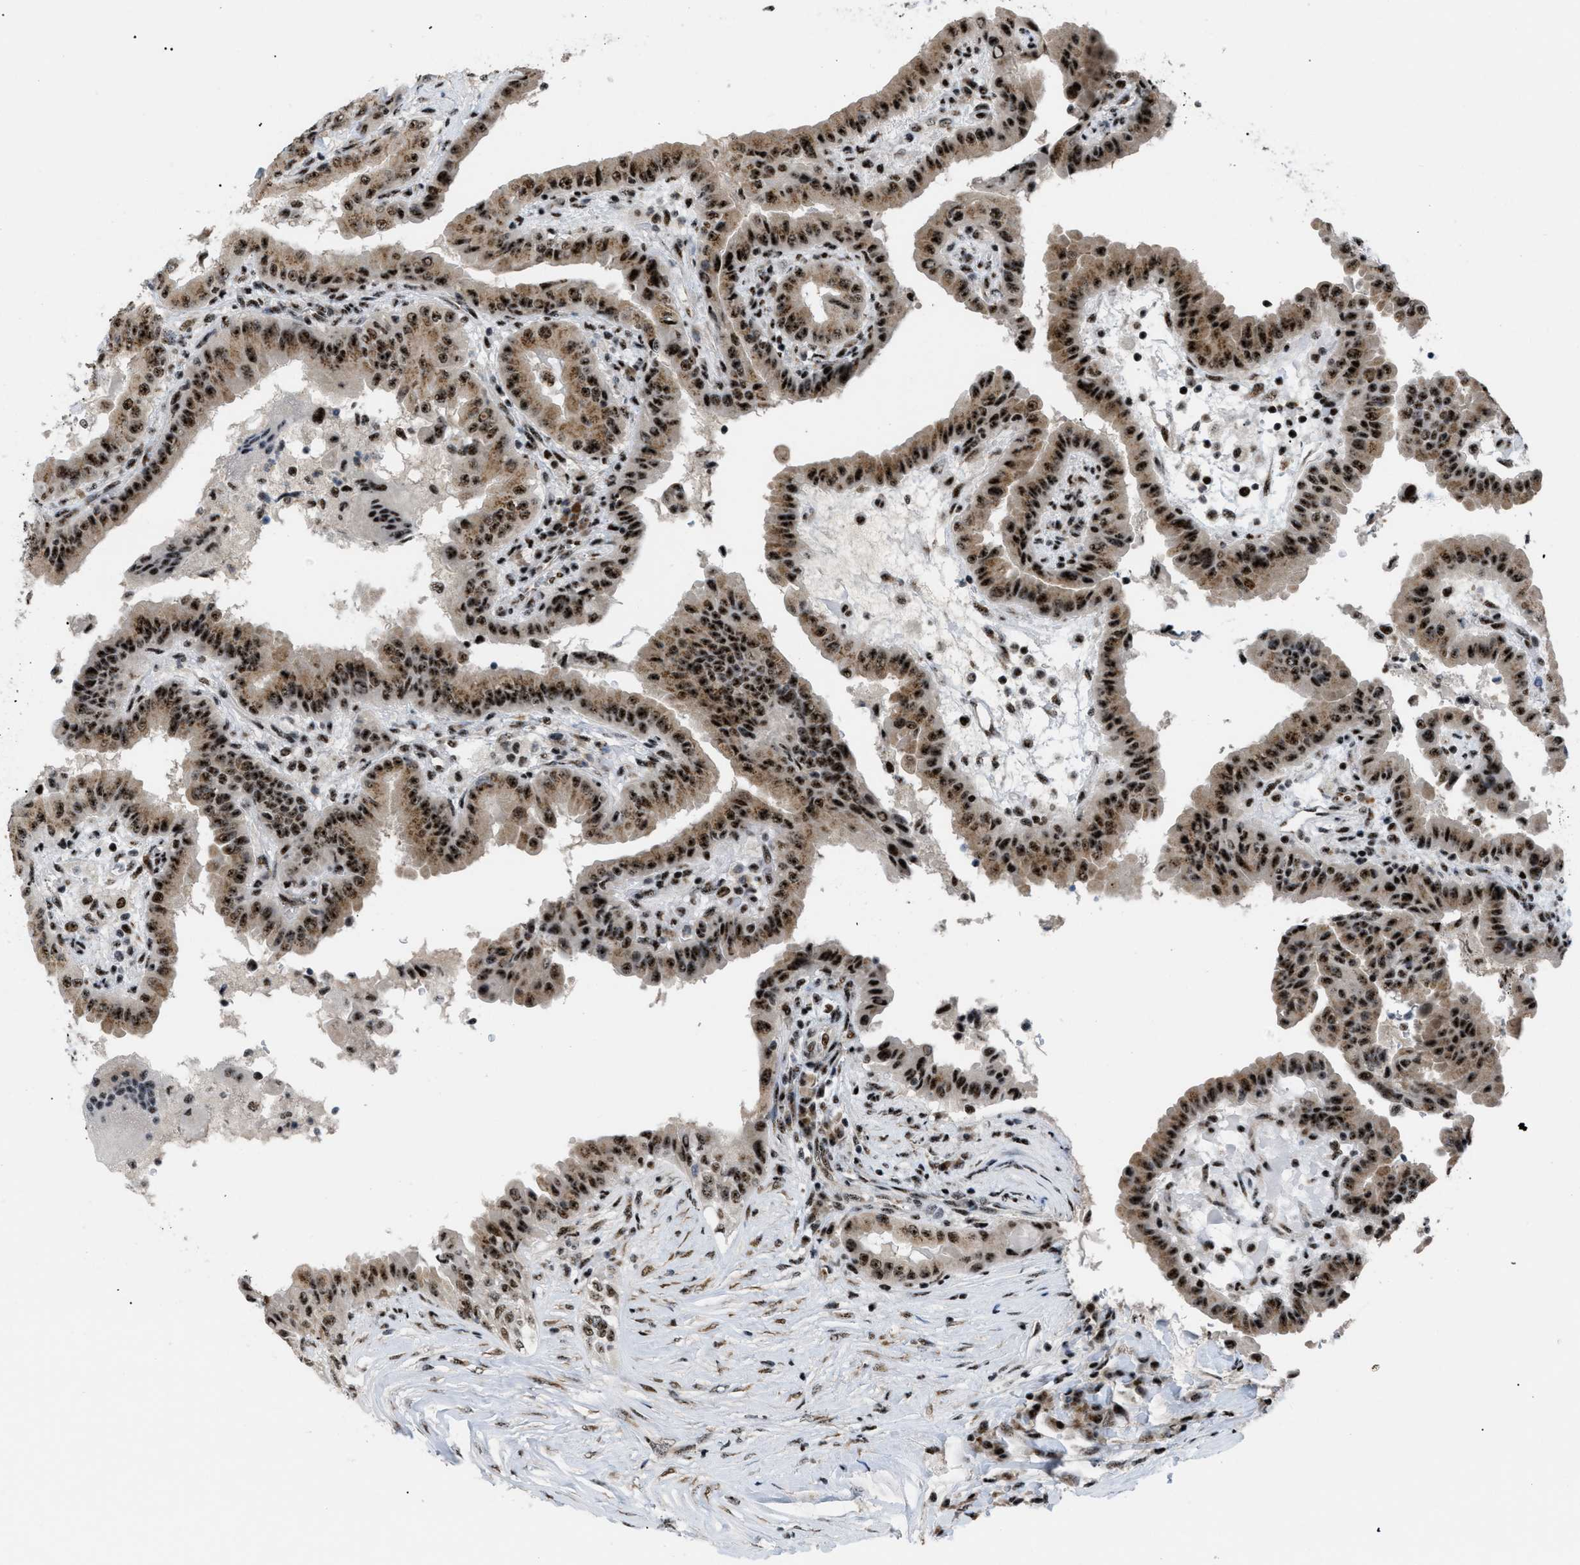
{"staining": {"intensity": "strong", "quantity": ">75%", "location": "cytoplasmic/membranous,nuclear"}, "tissue": "thyroid cancer", "cell_type": "Tumor cells", "image_type": "cancer", "snomed": [{"axis": "morphology", "description": "Papillary adenocarcinoma, NOS"}, {"axis": "topography", "description": "Thyroid gland"}], "caption": "There is high levels of strong cytoplasmic/membranous and nuclear positivity in tumor cells of thyroid papillary adenocarcinoma, as demonstrated by immunohistochemical staining (brown color).", "gene": "CDR2", "patient": {"sex": "male", "age": 33}}